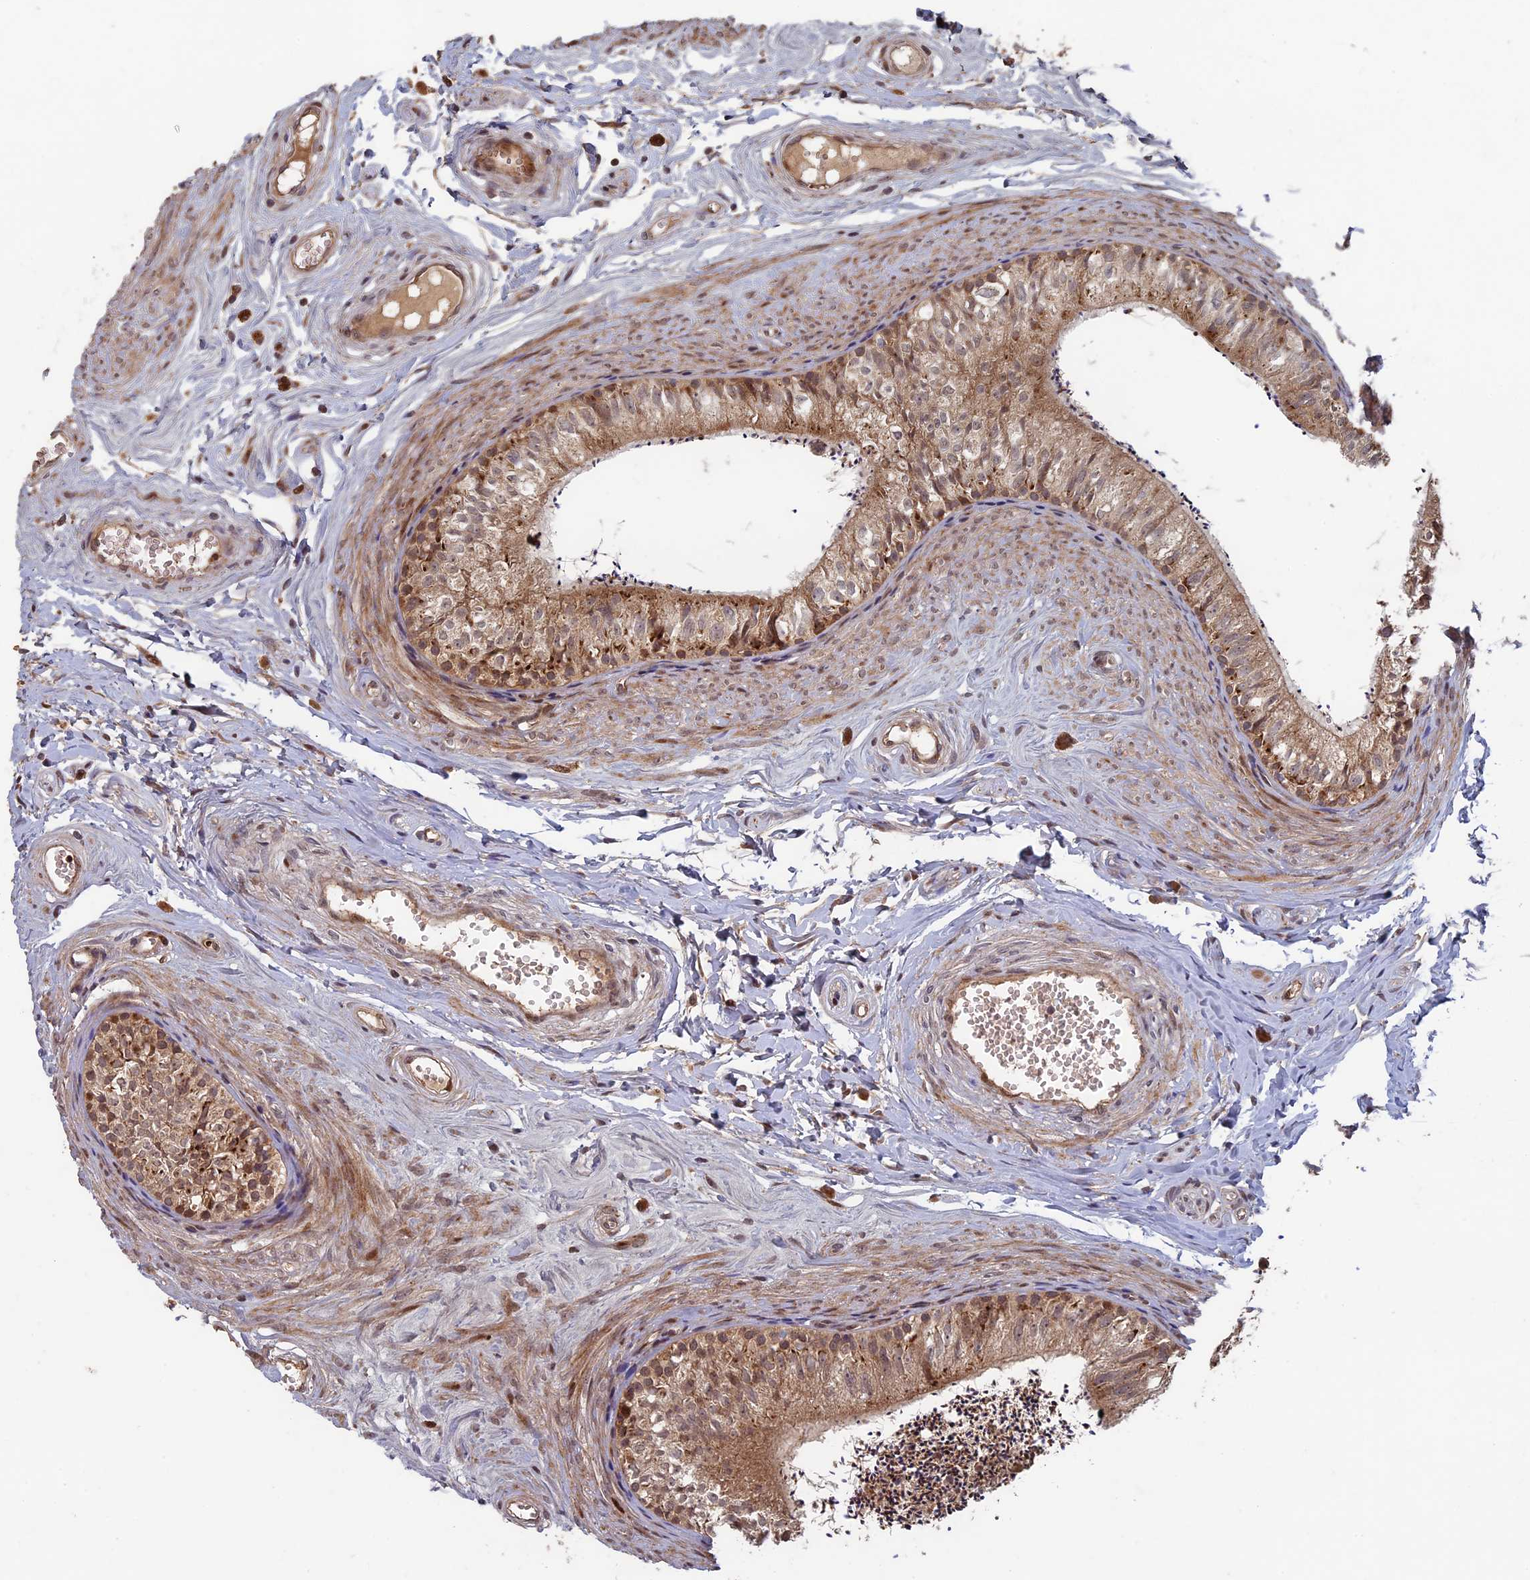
{"staining": {"intensity": "moderate", "quantity": ">75%", "location": "cytoplasmic/membranous"}, "tissue": "epididymis", "cell_type": "Glandular cells", "image_type": "normal", "snomed": [{"axis": "morphology", "description": "Normal tissue, NOS"}, {"axis": "topography", "description": "Epididymis"}], "caption": "Normal epididymis reveals moderate cytoplasmic/membranous positivity in about >75% of glandular cells Nuclei are stained in blue..", "gene": "RCCD1", "patient": {"sex": "male", "age": 56}}